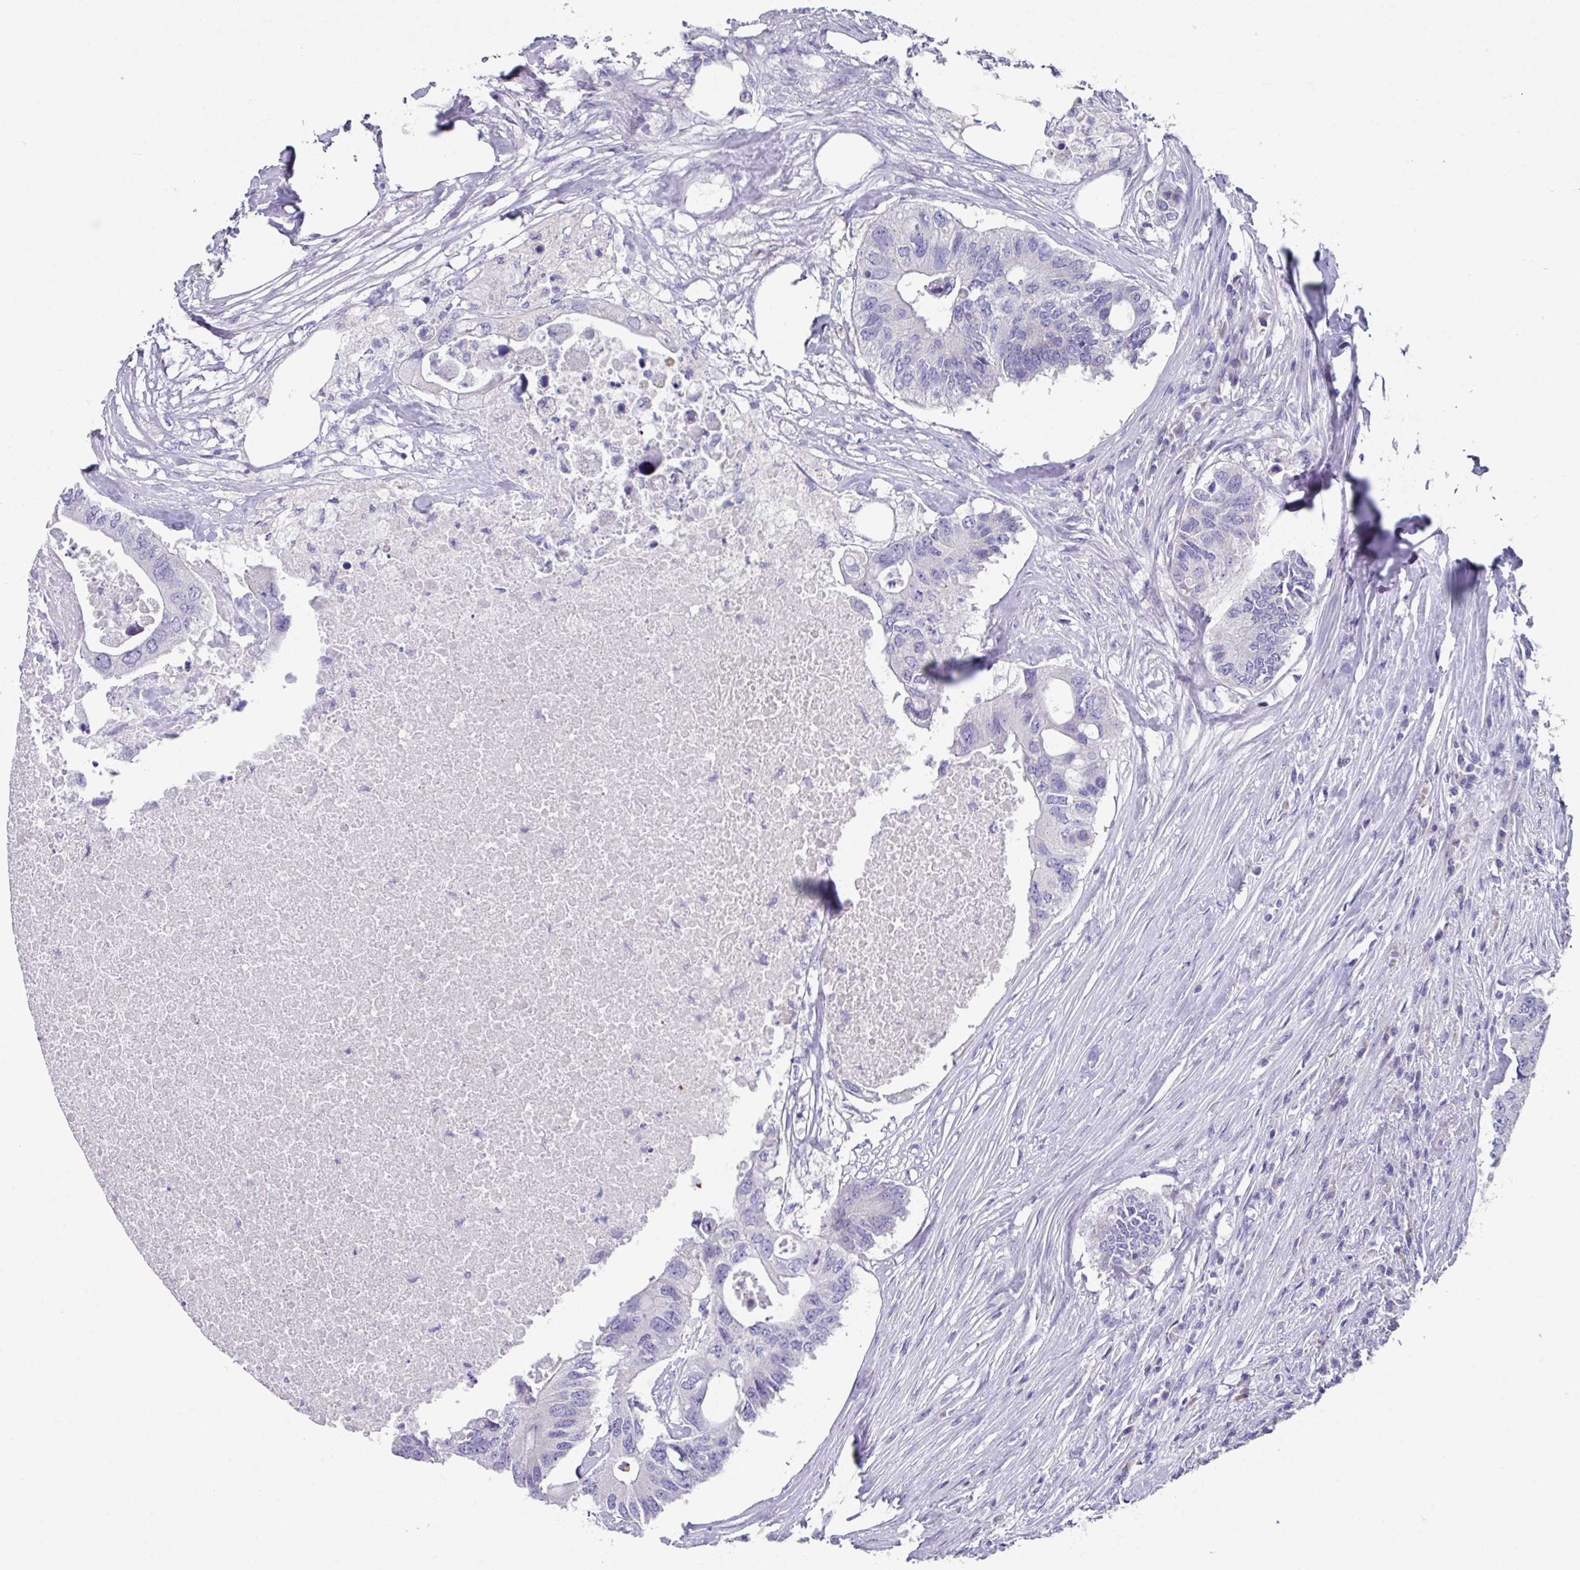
{"staining": {"intensity": "negative", "quantity": "none", "location": "none"}, "tissue": "colorectal cancer", "cell_type": "Tumor cells", "image_type": "cancer", "snomed": [{"axis": "morphology", "description": "Adenocarcinoma, NOS"}, {"axis": "topography", "description": "Colon"}], "caption": "Tumor cells are negative for brown protein staining in colorectal cancer.", "gene": "DEFB115", "patient": {"sex": "male", "age": 71}}